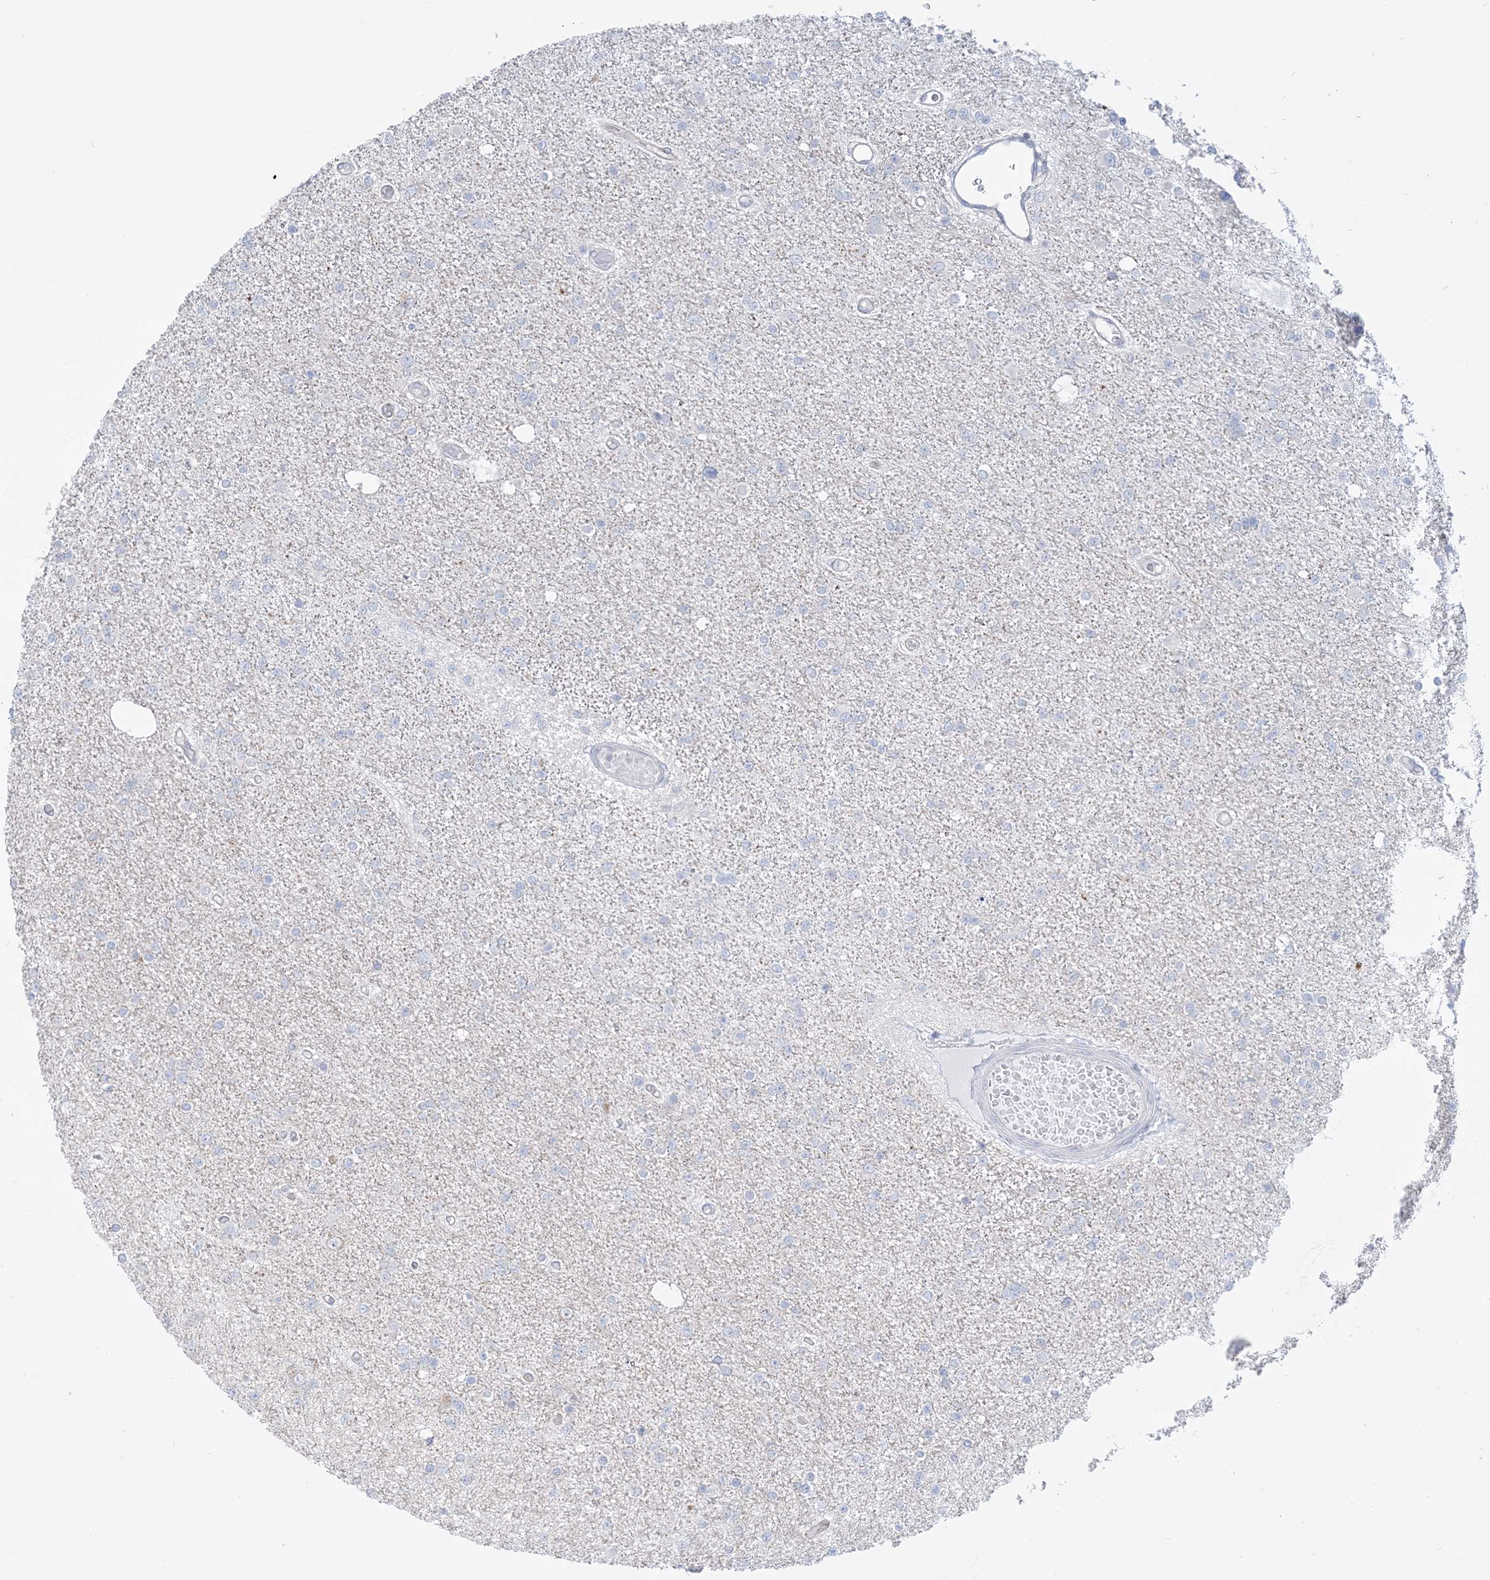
{"staining": {"intensity": "negative", "quantity": "none", "location": "none"}, "tissue": "glioma", "cell_type": "Tumor cells", "image_type": "cancer", "snomed": [{"axis": "morphology", "description": "Glioma, malignant, Low grade"}, {"axis": "topography", "description": "Brain"}], "caption": "This histopathology image is of glioma stained with IHC to label a protein in brown with the nuclei are counter-stained blue. There is no expression in tumor cells.", "gene": "CASP4", "patient": {"sex": "female", "age": 22}}